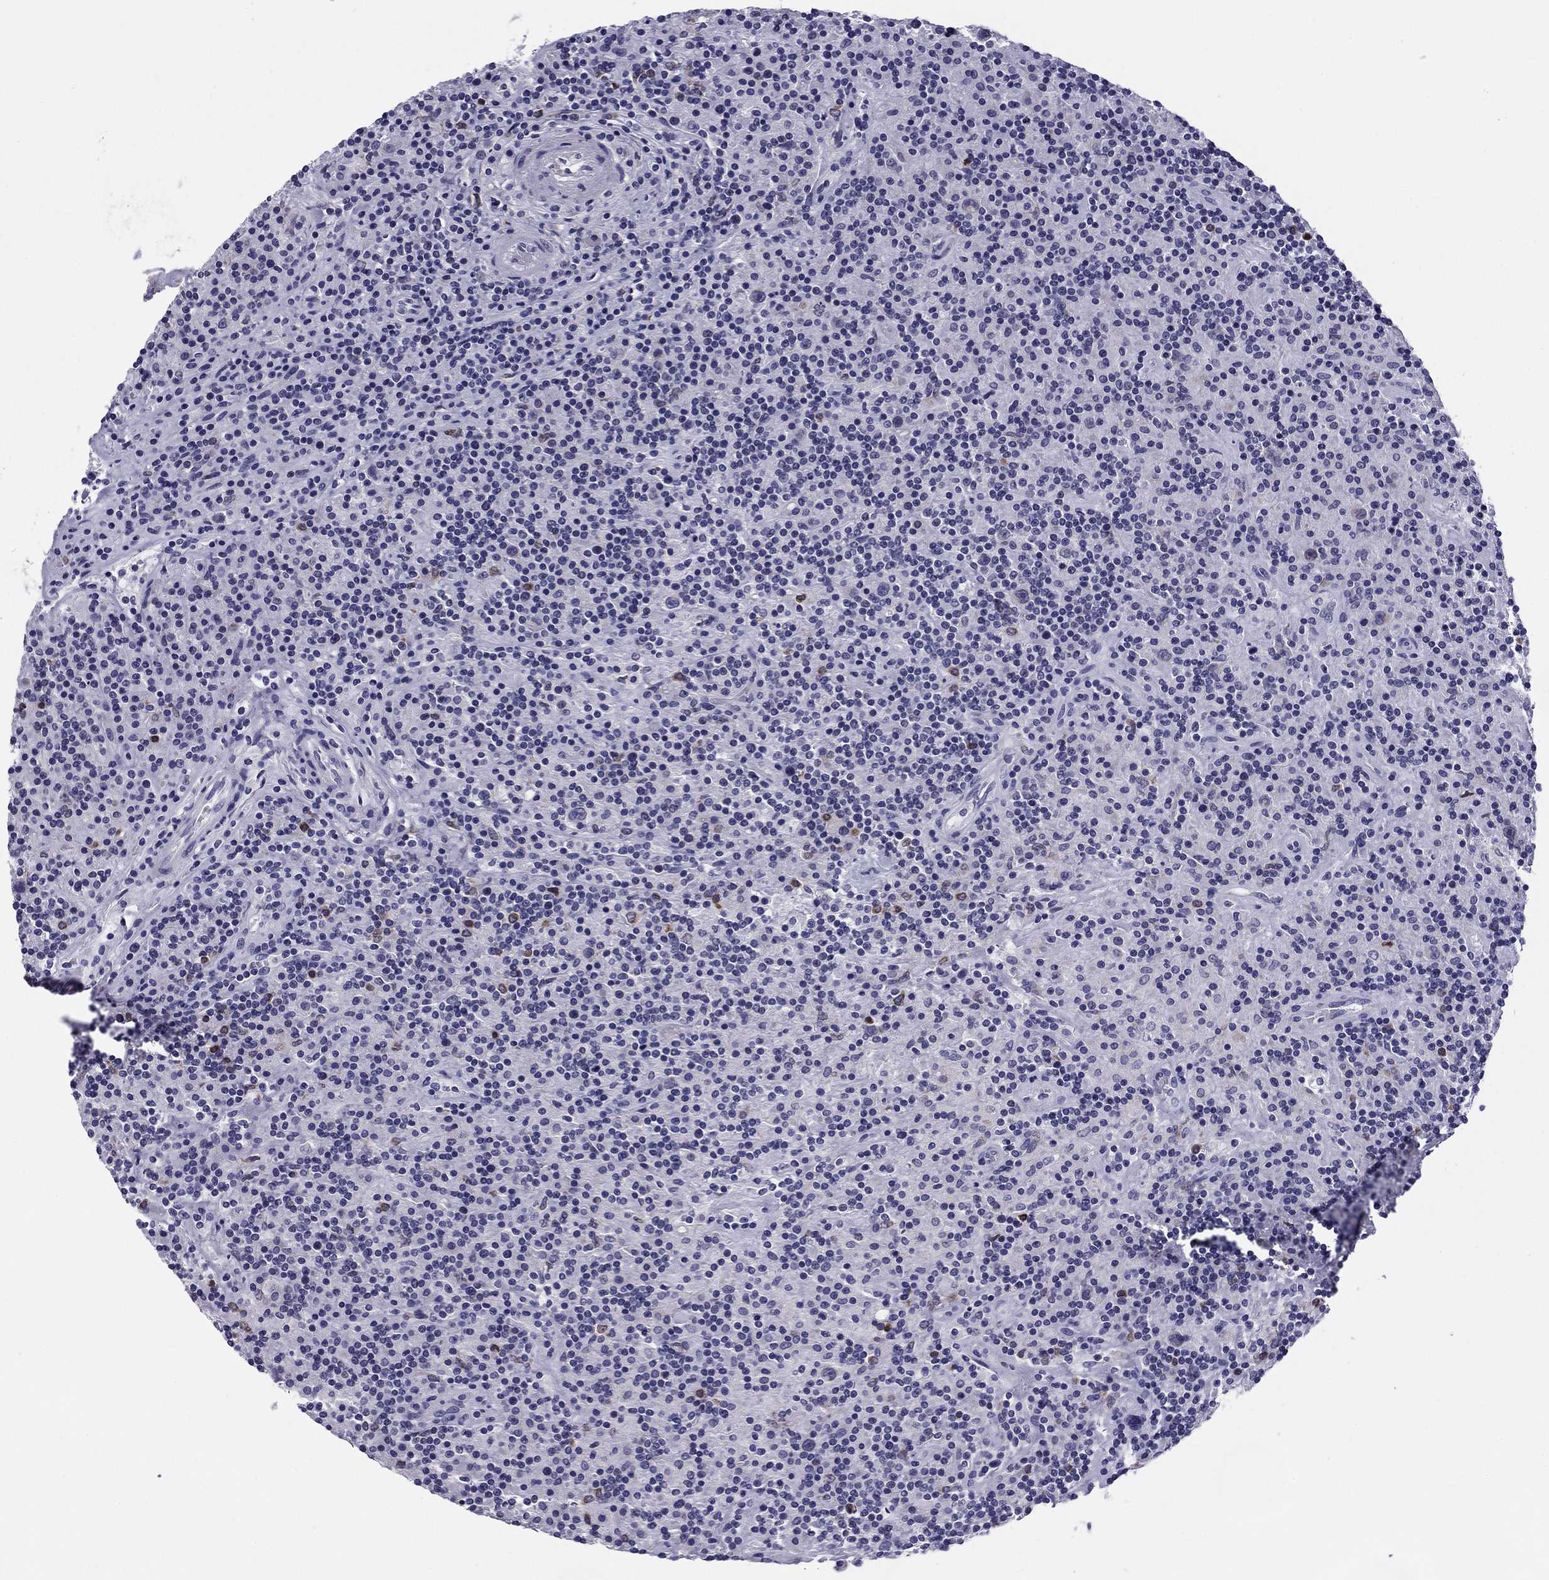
{"staining": {"intensity": "moderate", "quantity": "<25%", "location": "cytoplasmic/membranous"}, "tissue": "lymphoma", "cell_type": "Tumor cells", "image_type": "cancer", "snomed": [{"axis": "morphology", "description": "Hodgkin's disease, NOS"}, {"axis": "topography", "description": "Lymph node"}], "caption": "Hodgkin's disease stained with a brown dye demonstrates moderate cytoplasmic/membranous positive staining in about <25% of tumor cells.", "gene": "TMED3", "patient": {"sex": "male", "age": 70}}